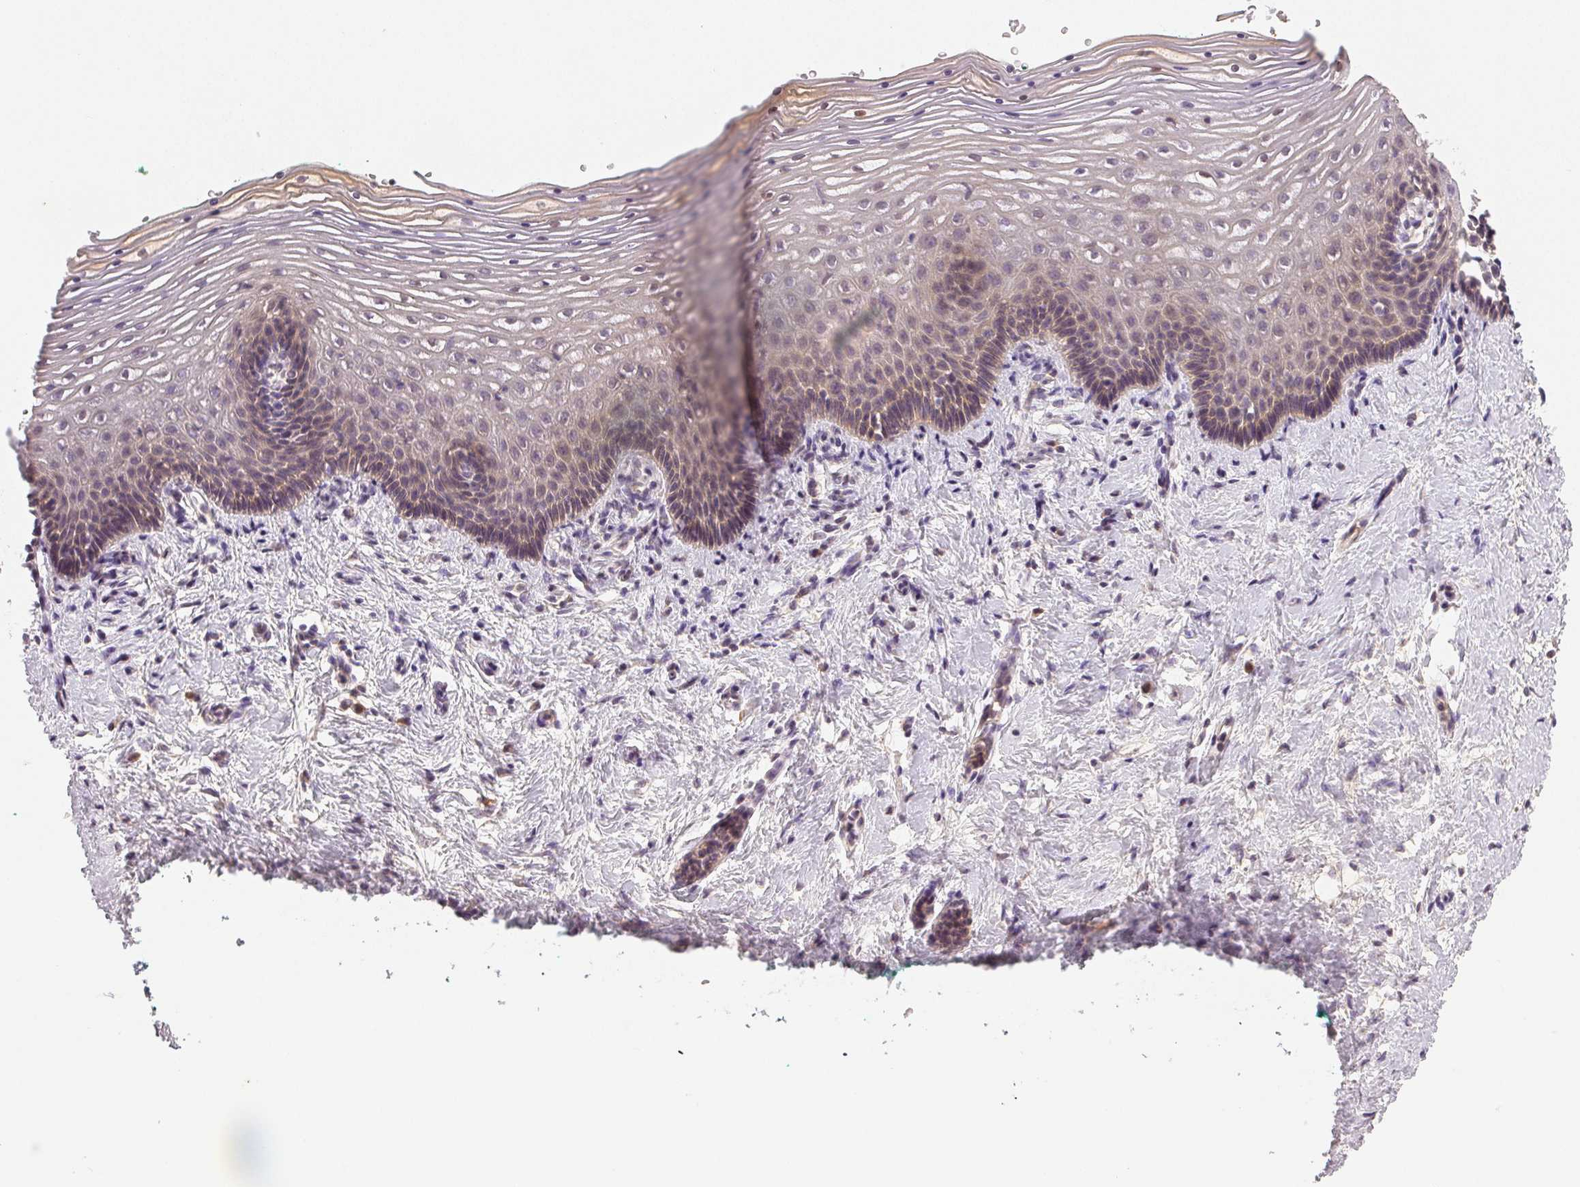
{"staining": {"intensity": "weak", "quantity": "25%-75%", "location": "cytoplasmic/membranous,nuclear"}, "tissue": "vagina", "cell_type": "Squamous epithelial cells", "image_type": "normal", "snomed": [{"axis": "morphology", "description": "Normal tissue, NOS"}, {"axis": "topography", "description": "Vagina"}], "caption": "An image of human vagina stained for a protein shows weak cytoplasmic/membranous,nuclear brown staining in squamous epithelial cells.", "gene": "YIF1B", "patient": {"sex": "female", "age": 42}}